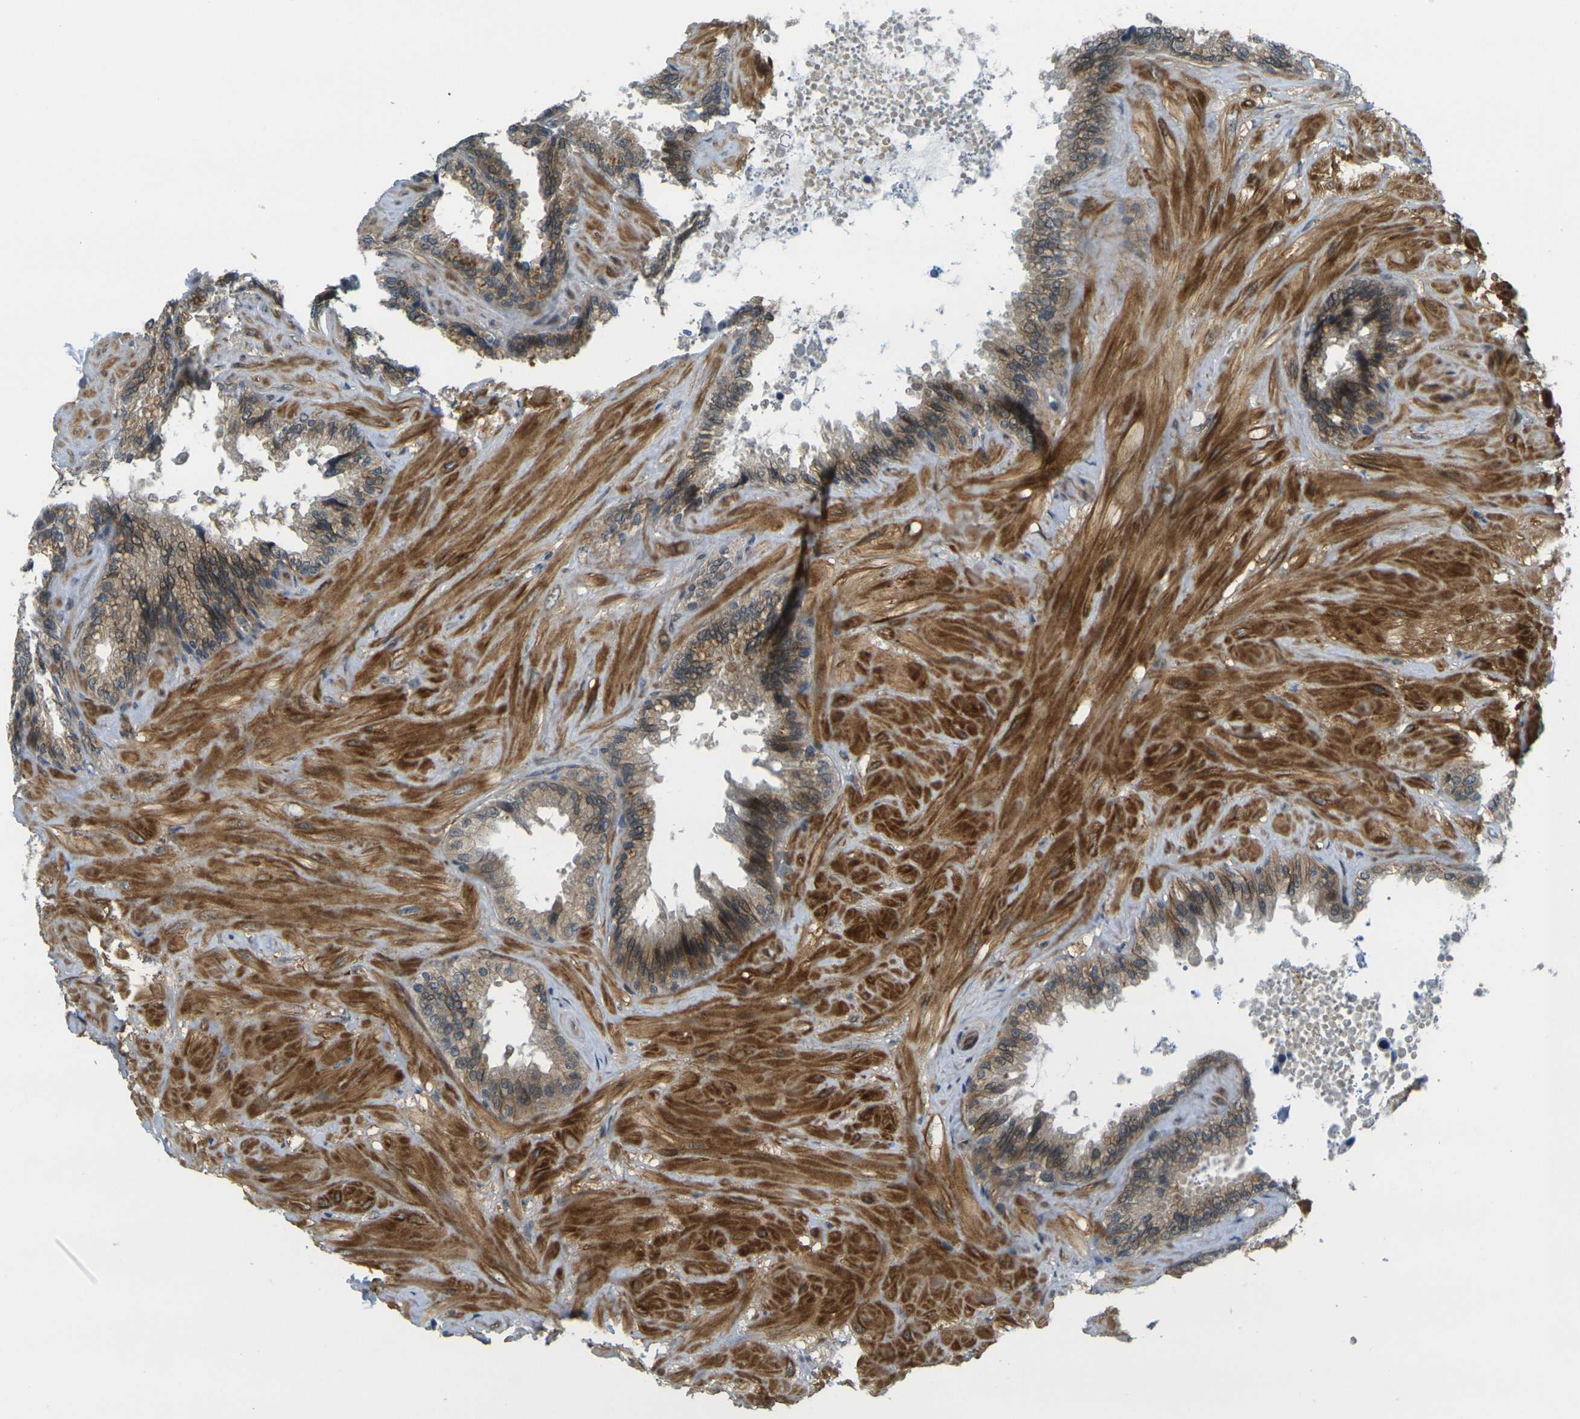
{"staining": {"intensity": "weak", "quantity": ">75%", "location": "cytoplasmic/membranous"}, "tissue": "seminal vesicle", "cell_type": "Glandular cells", "image_type": "normal", "snomed": [{"axis": "morphology", "description": "Normal tissue, NOS"}, {"axis": "topography", "description": "Seminal veicle"}], "caption": "The immunohistochemical stain labels weak cytoplasmic/membranous positivity in glandular cells of benign seminal vesicle. (DAB (3,3'-diaminobenzidine) IHC, brown staining for protein, blue staining for nuclei).", "gene": "KCTD10", "patient": {"sex": "male", "age": 46}}